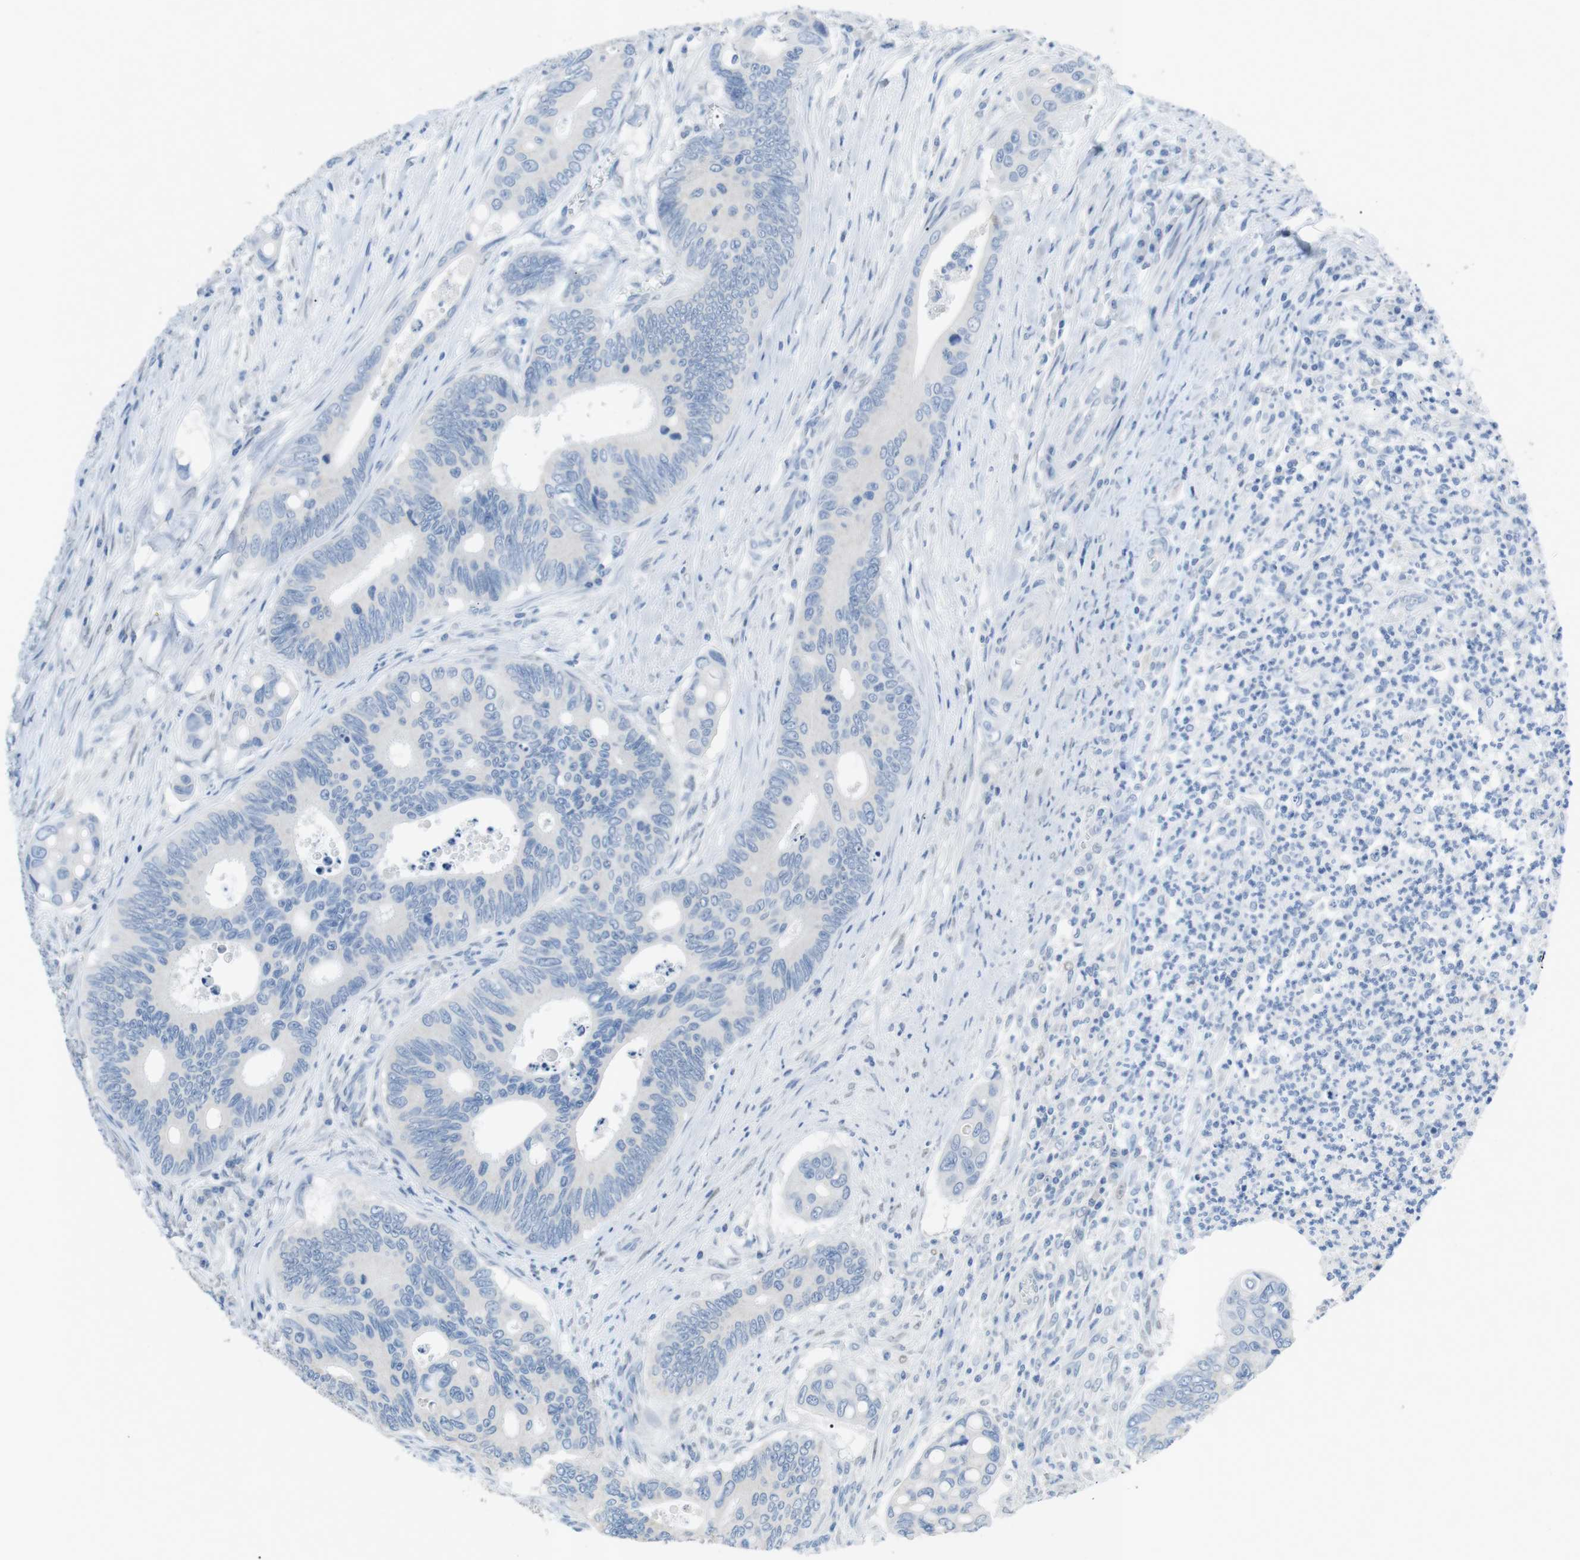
{"staining": {"intensity": "negative", "quantity": "none", "location": "none"}, "tissue": "colorectal cancer", "cell_type": "Tumor cells", "image_type": "cancer", "snomed": [{"axis": "morphology", "description": "Inflammation, NOS"}, {"axis": "morphology", "description": "Adenocarcinoma, NOS"}, {"axis": "topography", "description": "Colon"}], "caption": "This is a image of IHC staining of colorectal cancer (adenocarcinoma), which shows no positivity in tumor cells.", "gene": "SALL4", "patient": {"sex": "male", "age": 72}}